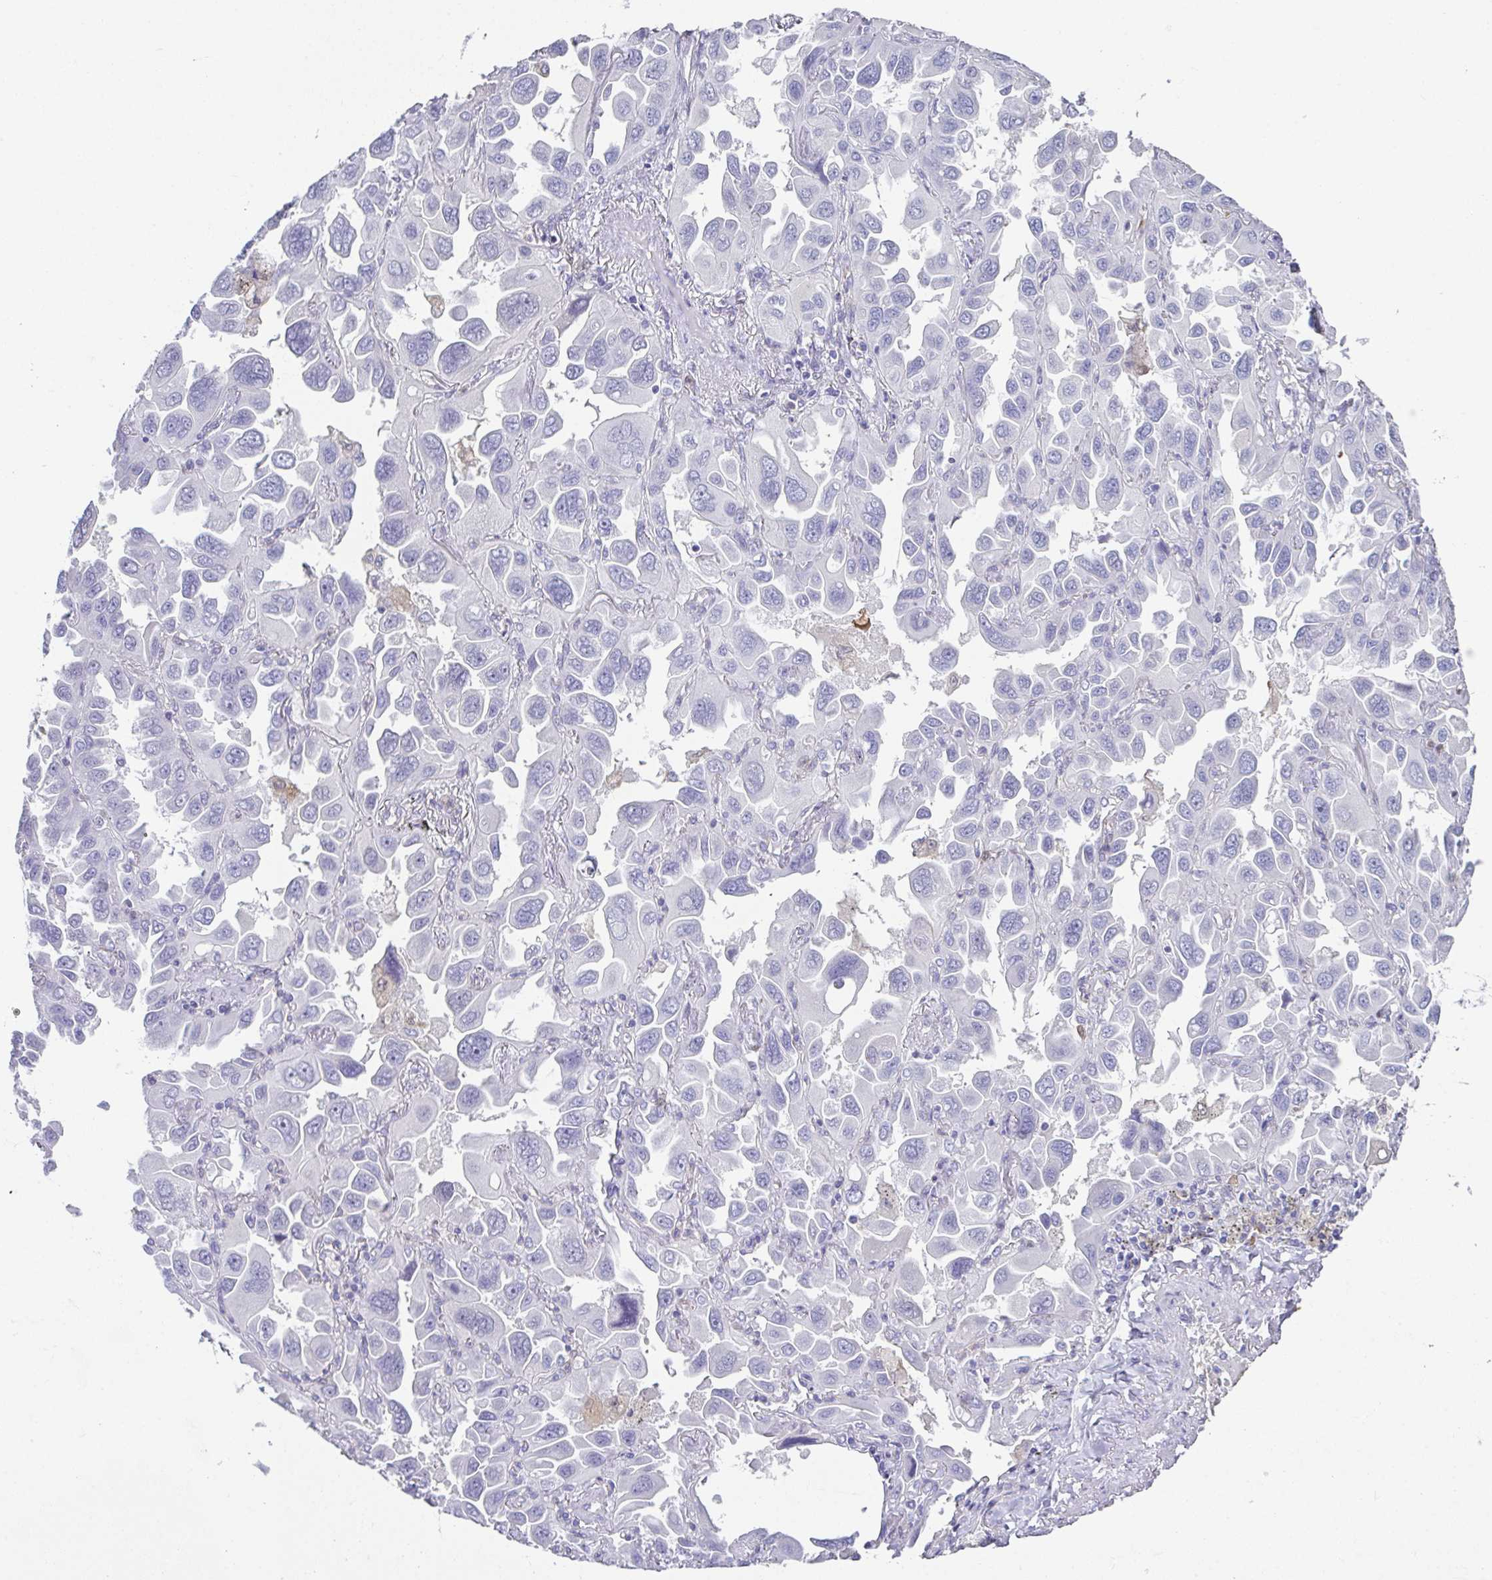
{"staining": {"intensity": "negative", "quantity": "none", "location": "none"}, "tissue": "lung cancer", "cell_type": "Tumor cells", "image_type": "cancer", "snomed": [{"axis": "morphology", "description": "Adenocarcinoma, NOS"}, {"axis": "topography", "description": "Lung"}], "caption": "IHC of human lung adenocarcinoma reveals no positivity in tumor cells.", "gene": "RBP1", "patient": {"sex": "male", "age": 64}}